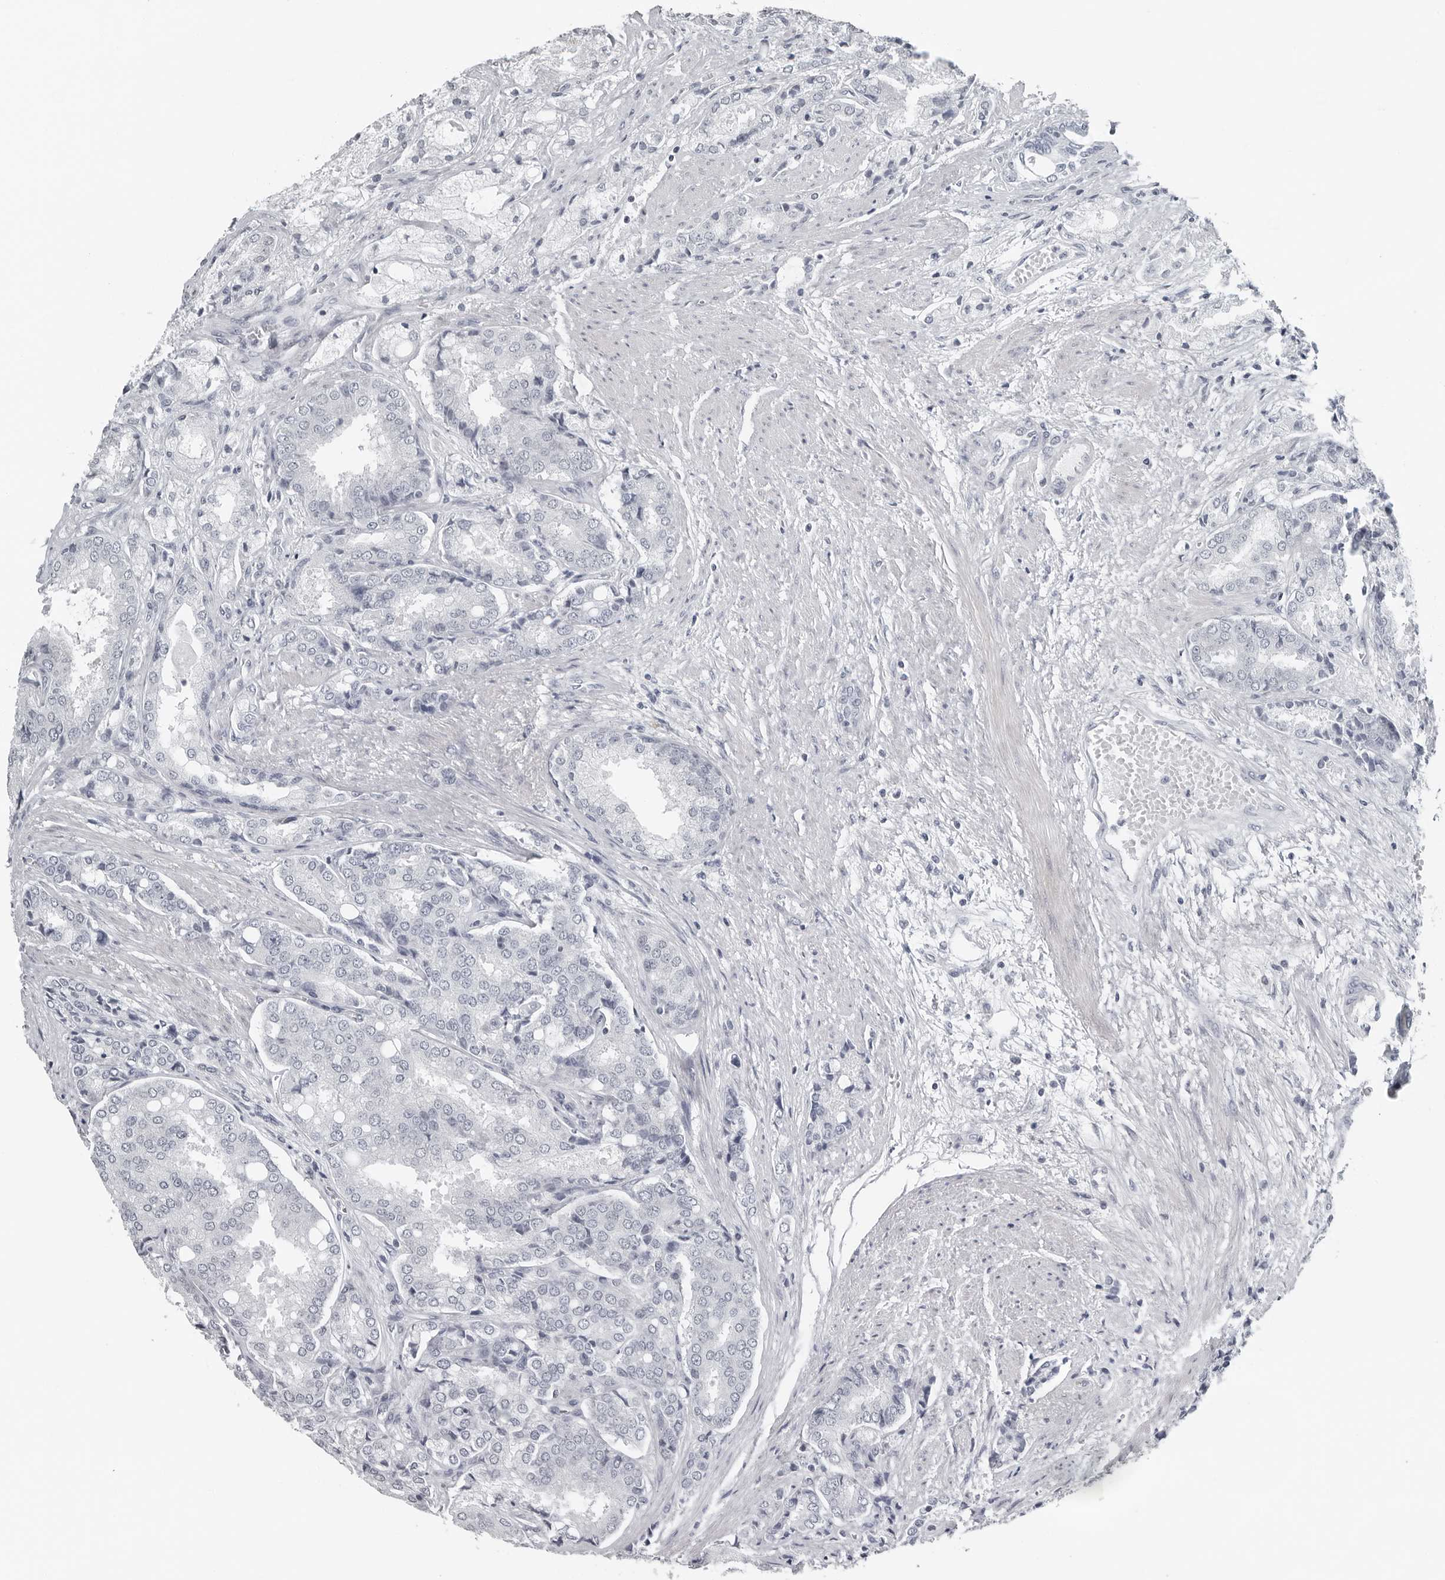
{"staining": {"intensity": "negative", "quantity": "none", "location": "none"}, "tissue": "prostate cancer", "cell_type": "Tumor cells", "image_type": "cancer", "snomed": [{"axis": "morphology", "description": "Adenocarcinoma, High grade"}, {"axis": "topography", "description": "Prostate"}], "caption": "Tumor cells show no significant staining in prostate cancer.", "gene": "PPP1R42", "patient": {"sex": "male", "age": 50}}